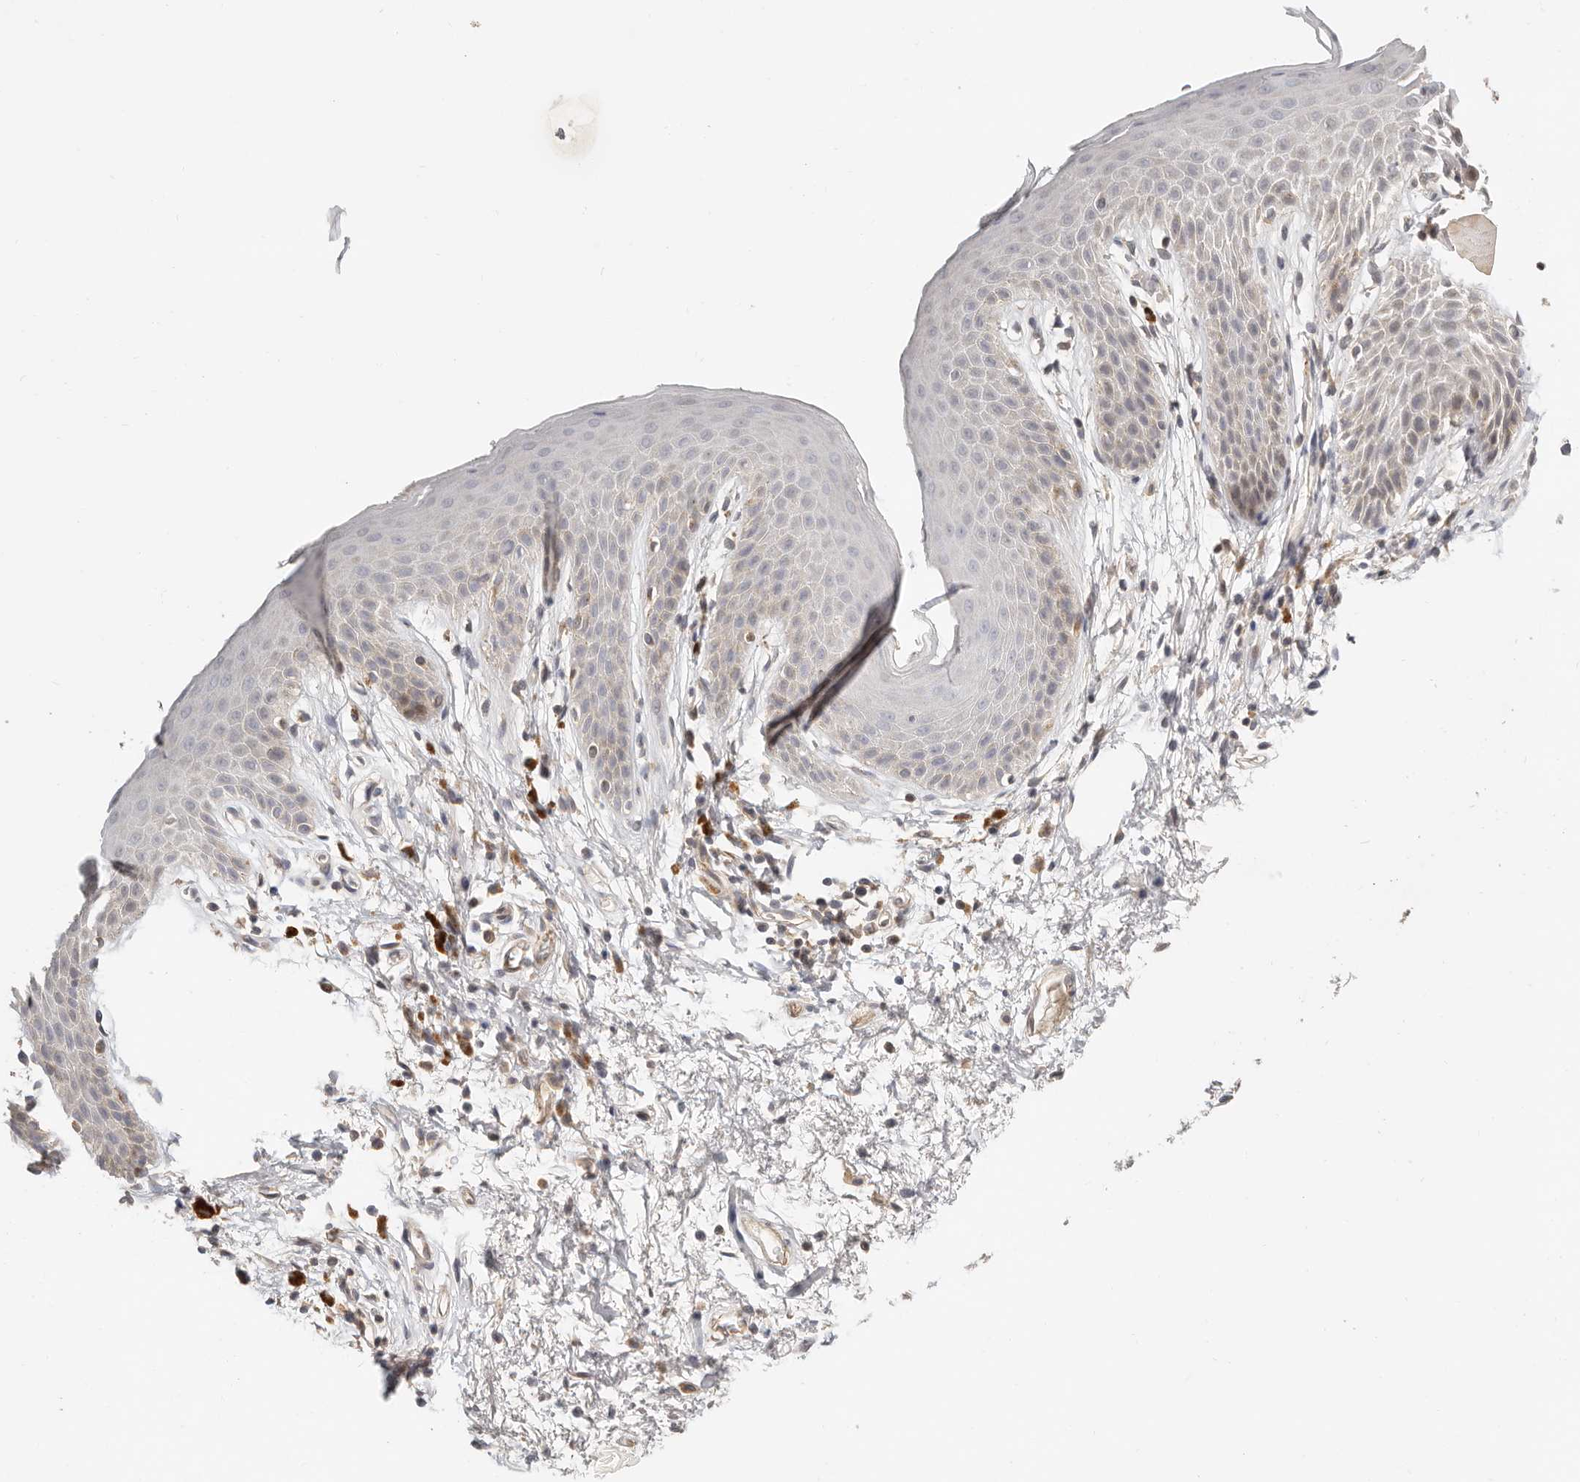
{"staining": {"intensity": "weak", "quantity": "<25%", "location": "cytoplasmic/membranous"}, "tissue": "skin", "cell_type": "Epidermal cells", "image_type": "normal", "snomed": [{"axis": "morphology", "description": "Normal tissue, NOS"}, {"axis": "topography", "description": "Anal"}], "caption": "The photomicrograph reveals no significant expression in epidermal cells of skin.", "gene": "ZRANB1", "patient": {"sex": "male", "age": 74}}